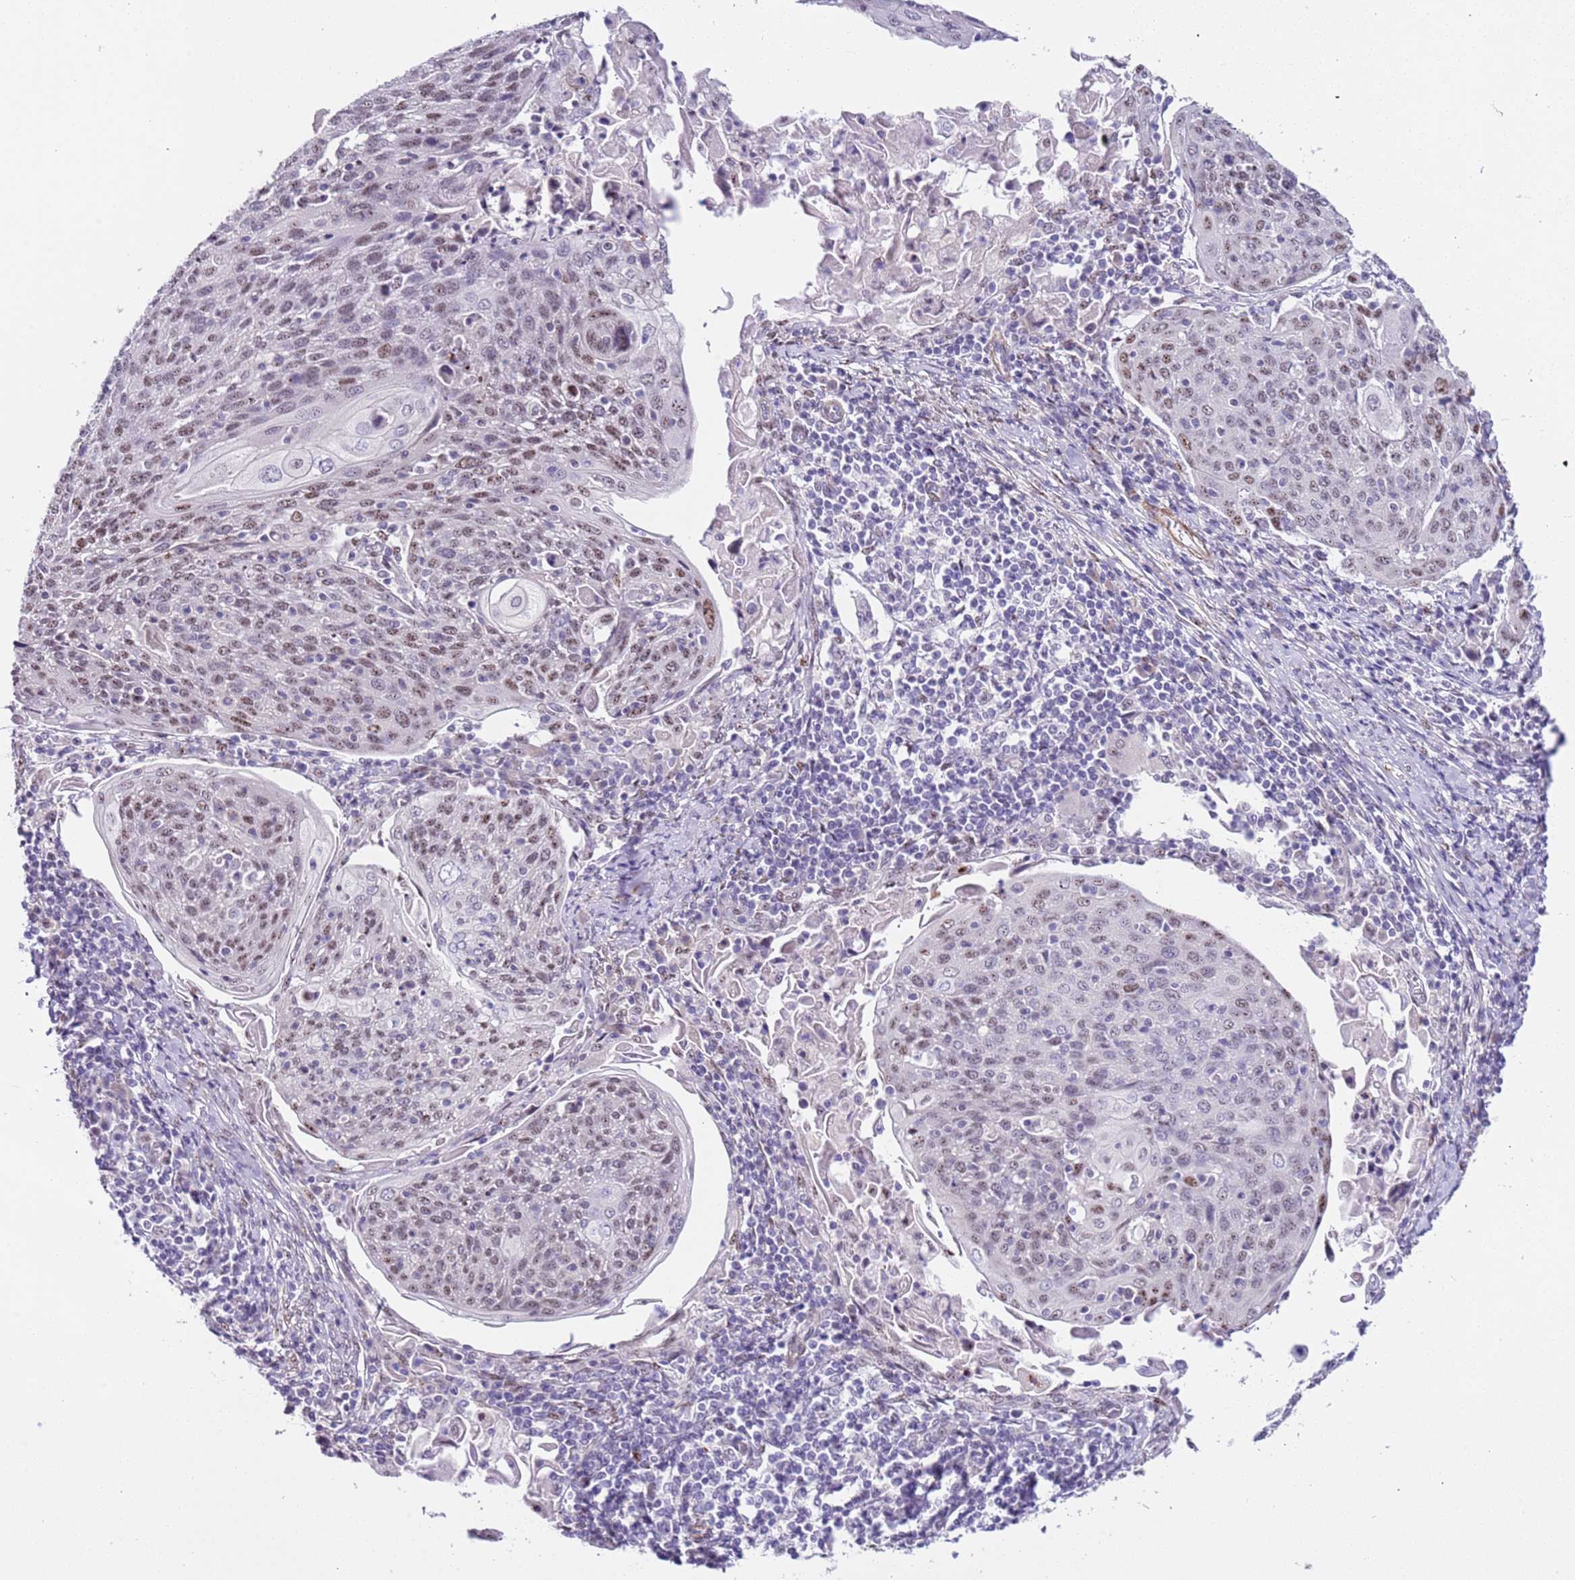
{"staining": {"intensity": "moderate", "quantity": "<25%", "location": "nuclear"}, "tissue": "cervical cancer", "cell_type": "Tumor cells", "image_type": "cancer", "snomed": [{"axis": "morphology", "description": "Squamous cell carcinoma, NOS"}, {"axis": "topography", "description": "Cervix"}], "caption": "The image shows immunohistochemical staining of squamous cell carcinoma (cervical). There is moderate nuclear staining is present in about <25% of tumor cells.", "gene": "PLEKHH1", "patient": {"sex": "female", "age": 67}}